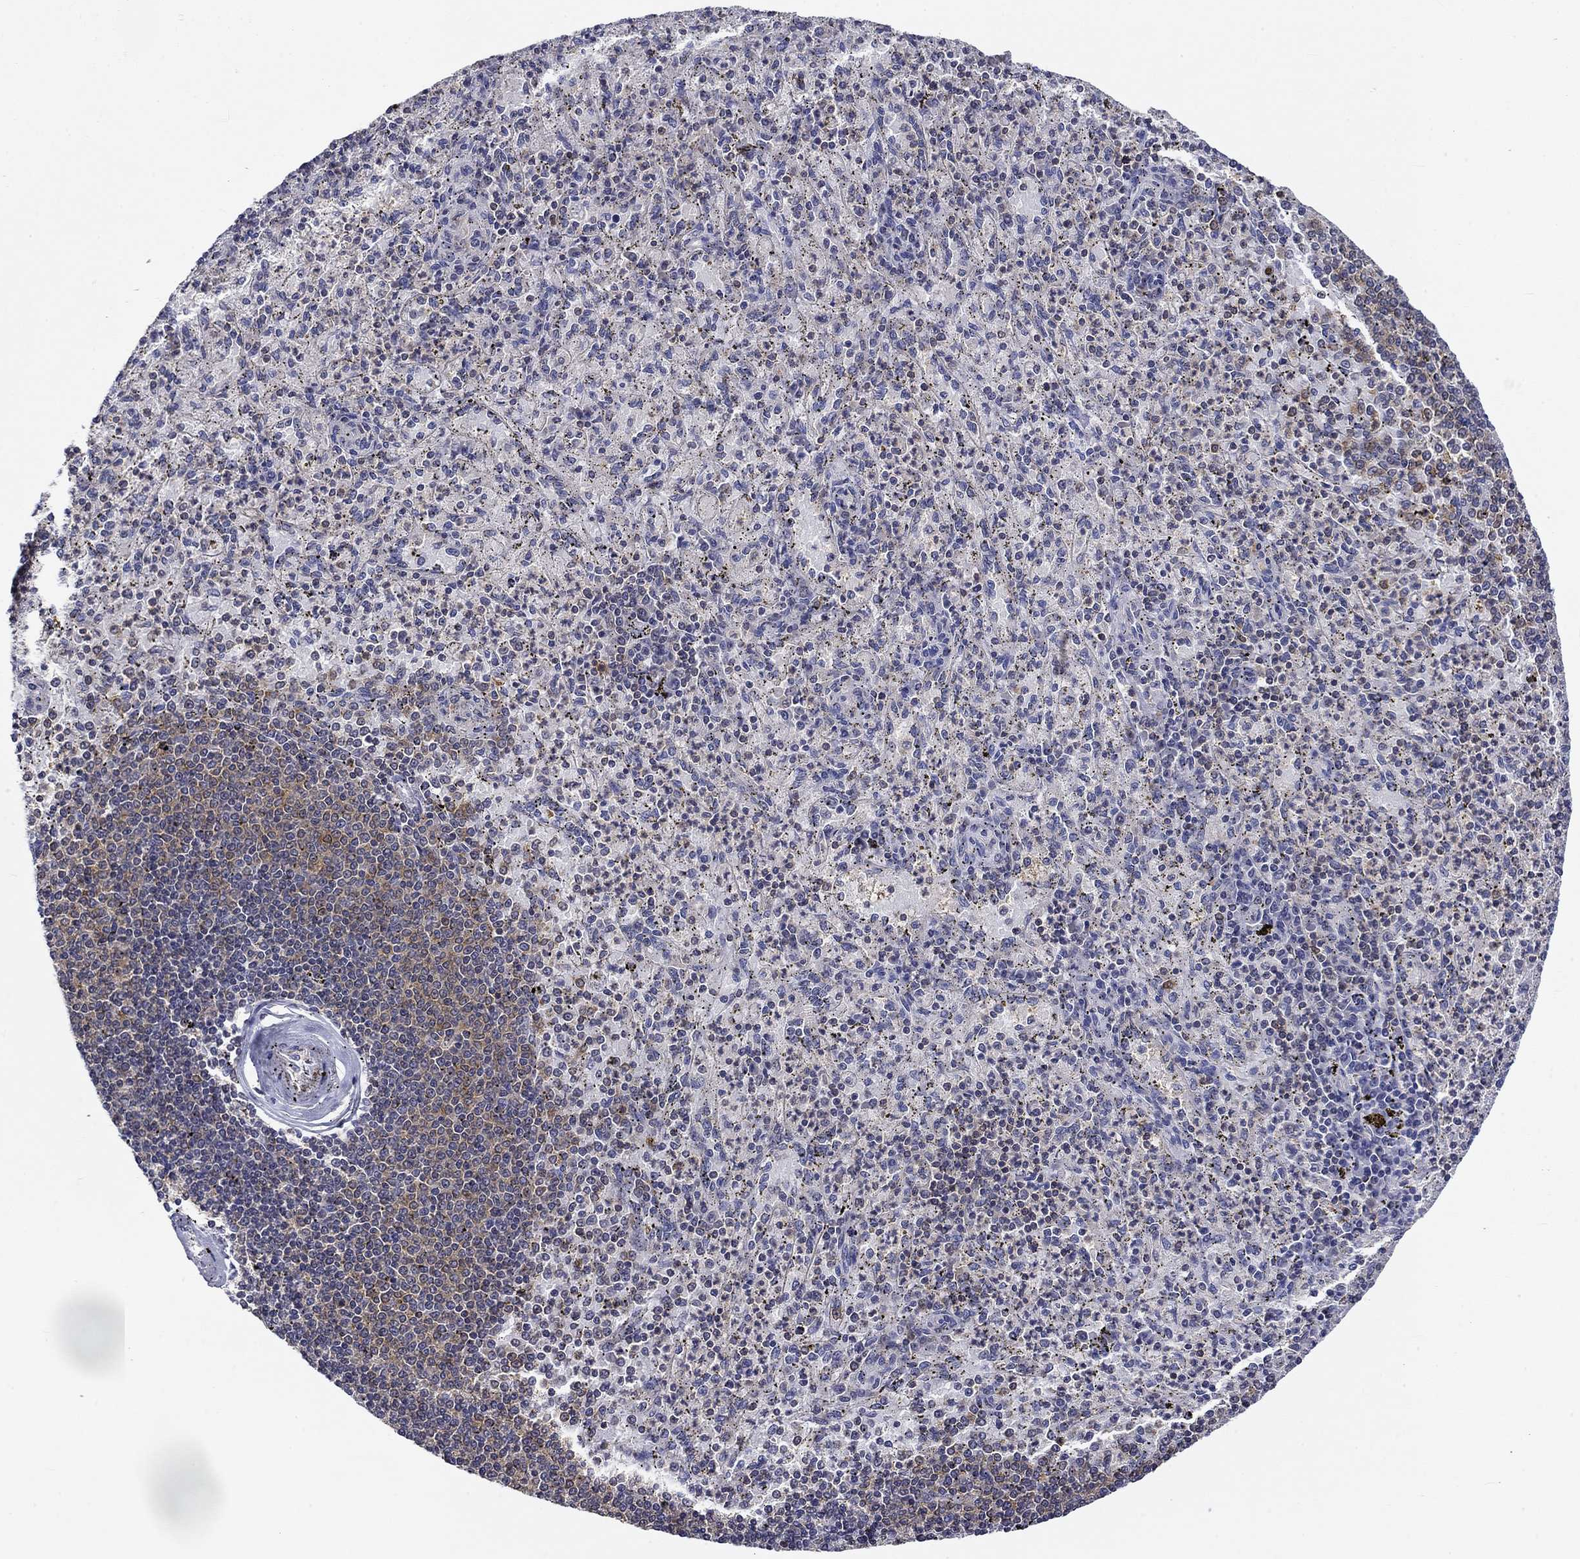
{"staining": {"intensity": "strong", "quantity": "<25%", "location": "cytoplasmic/membranous"}, "tissue": "spleen", "cell_type": "Cells in red pulp", "image_type": "normal", "snomed": [{"axis": "morphology", "description": "Normal tissue, NOS"}, {"axis": "topography", "description": "Spleen"}], "caption": "High-magnification brightfield microscopy of benign spleen stained with DAB (3,3'-diaminobenzidine) (brown) and counterstained with hematoxylin (blue). cells in red pulp exhibit strong cytoplasmic/membranous positivity is present in about<25% of cells.", "gene": "POU2F2", "patient": {"sex": "male", "age": 60}}